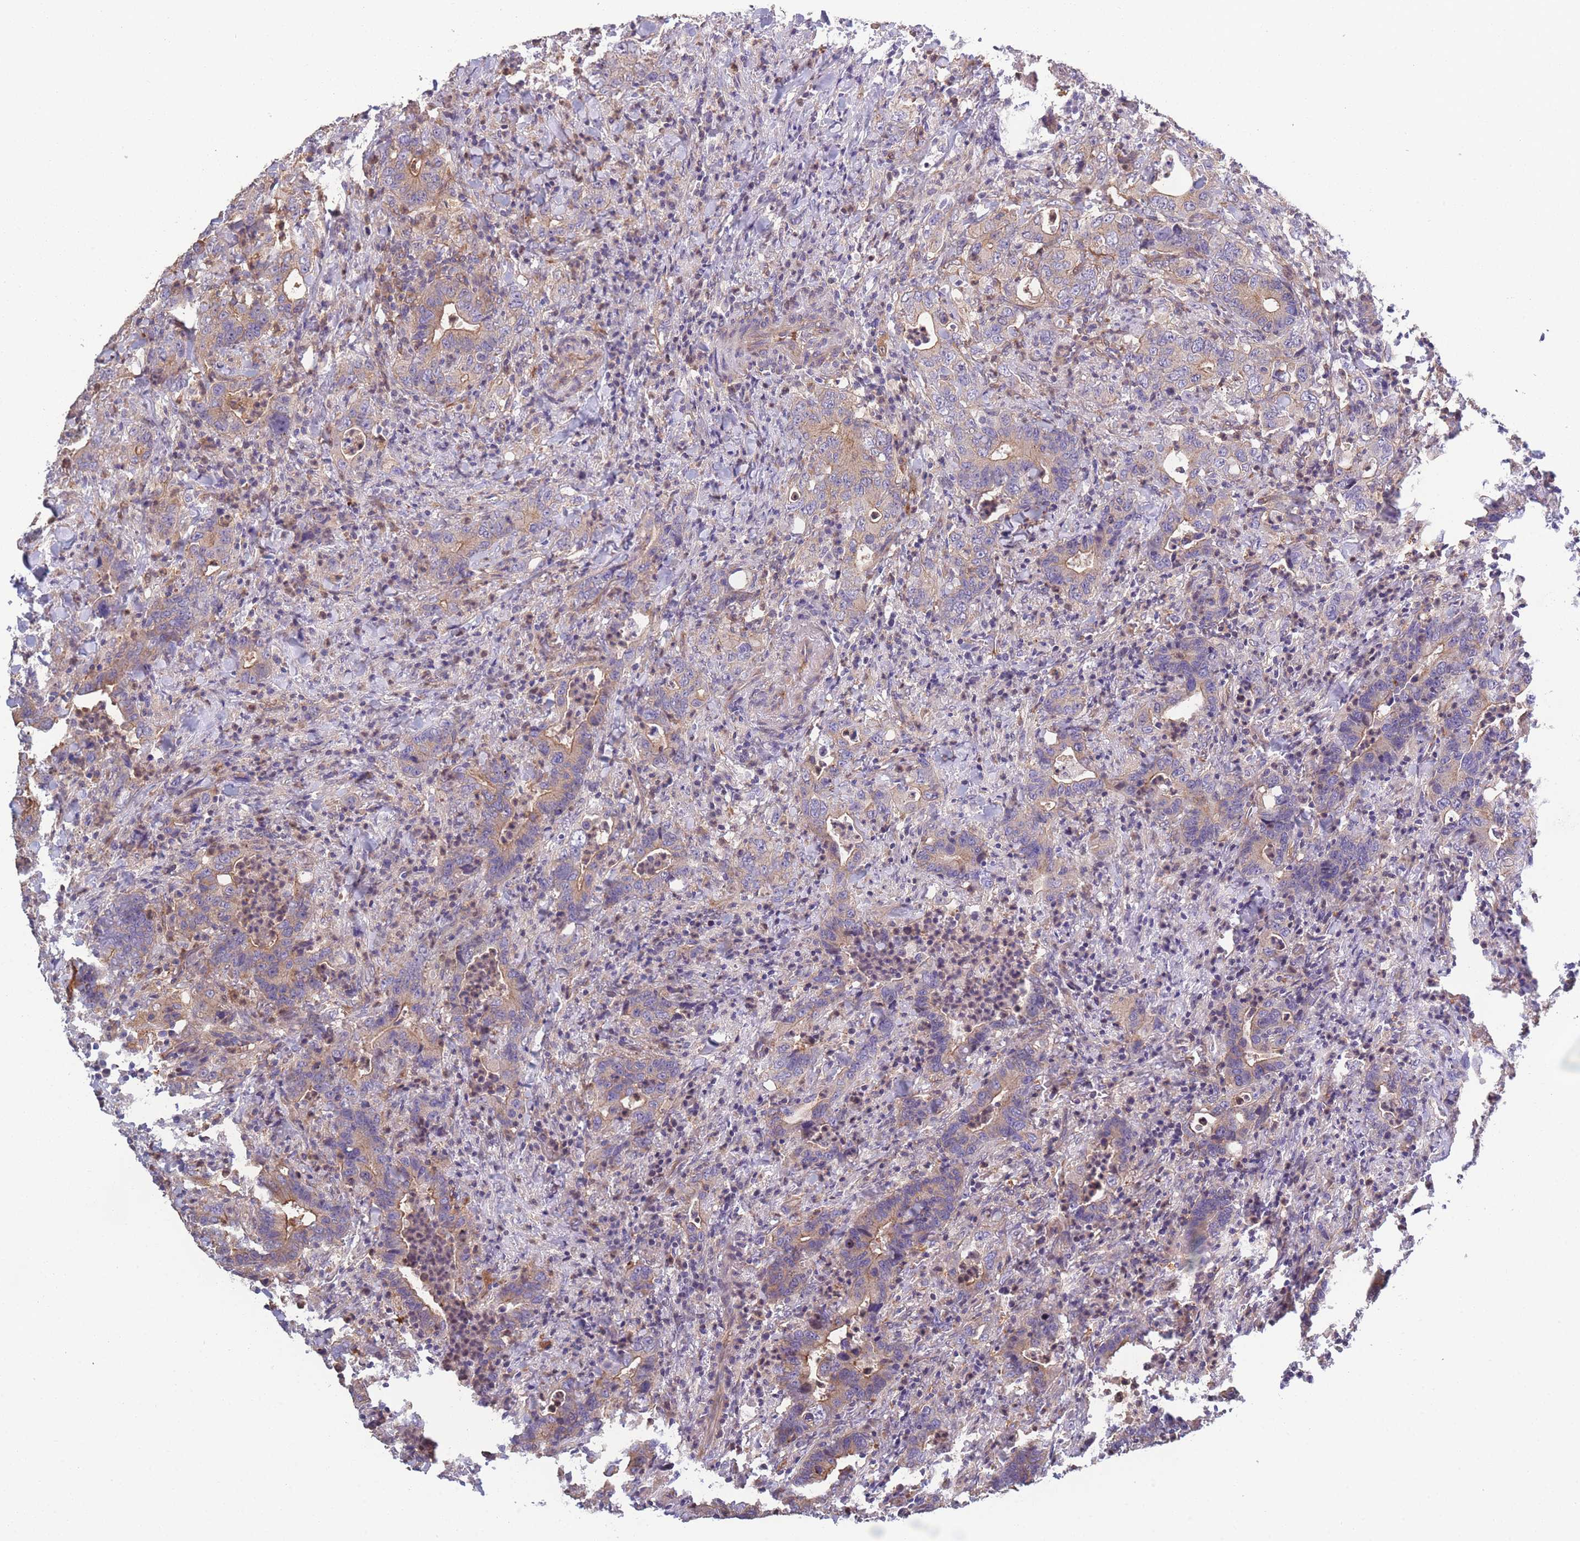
{"staining": {"intensity": "weak", "quantity": ">75%", "location": "cytoplasmic/membranous"}, "tissue": "colorectal cancer", "cell_type": "Tumor cells", "image_type": "cancer", "snomed": [{"axis": "morphology", "description": "Adenocarcinoma, NOS"}, {"axis": "topography", "description": "Colon"}], "caption": "Immunohistochemical staining of colorectal cancer reveals weak cytoplasmic/membranous protein positivity in approximately >75% of tumor cells.", "gene": "STEAP3", "patient": {"sex": "female", "age": 75}}